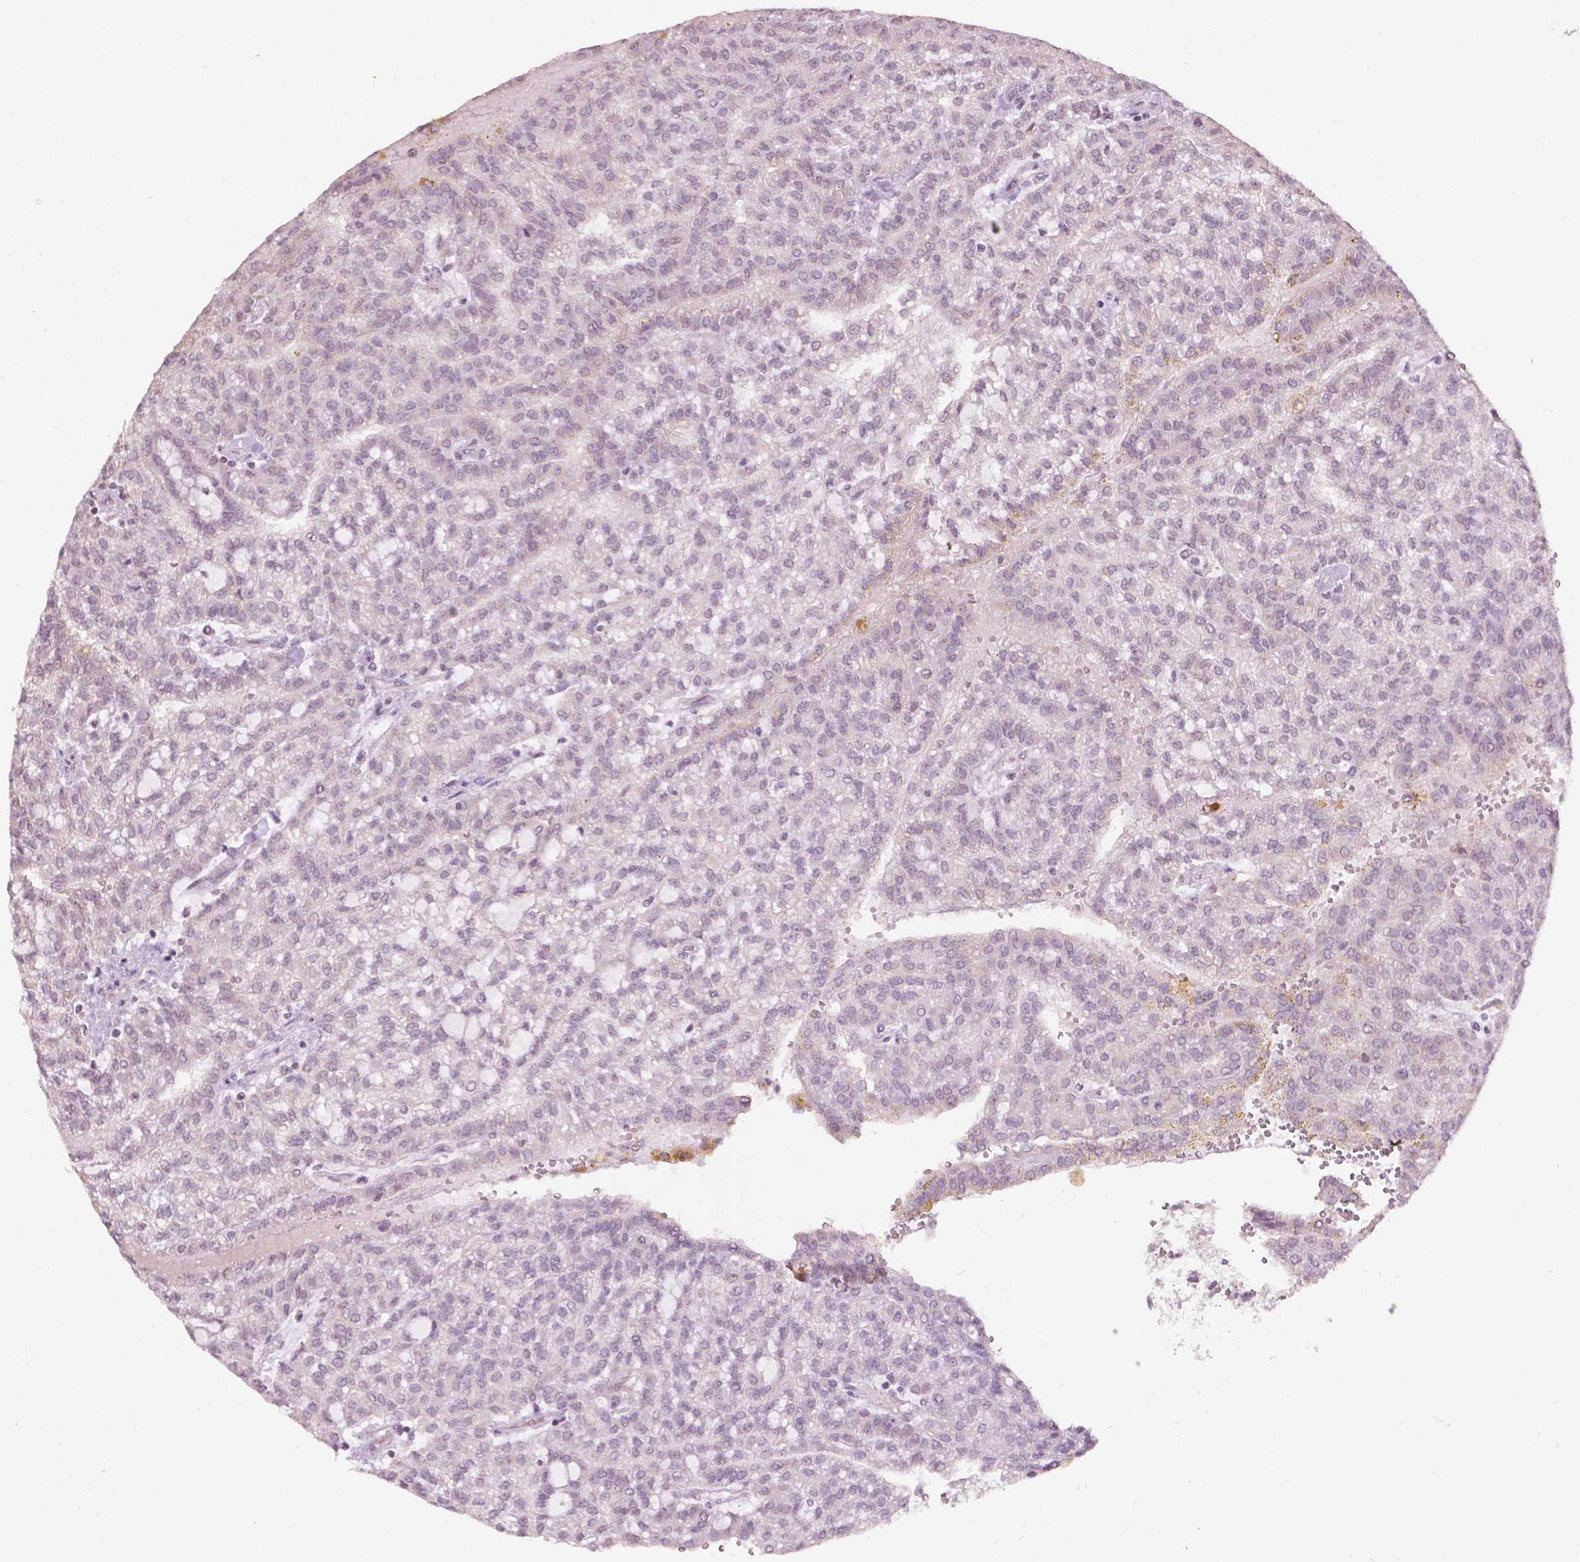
{"staining": {"intensity": "negative", "quantity": "none", "location": "none"}, "tissue": "renal cancer", "cell_type": "Tumor cells", "image_type": "cancer", "snomed": [{"axis": "morphology", "description": "Adenocarcinoma, NOS"}, {"axis": "topography", "description": "Kidney"}], "caption": "IHC photomicrograph of human adenocarcinoma (renal) stained for a protein (brown), which demonstrates no expression in tumor cells.", "gene": "NOS1AP", "patient": {"sex": "male", "age": 63}}